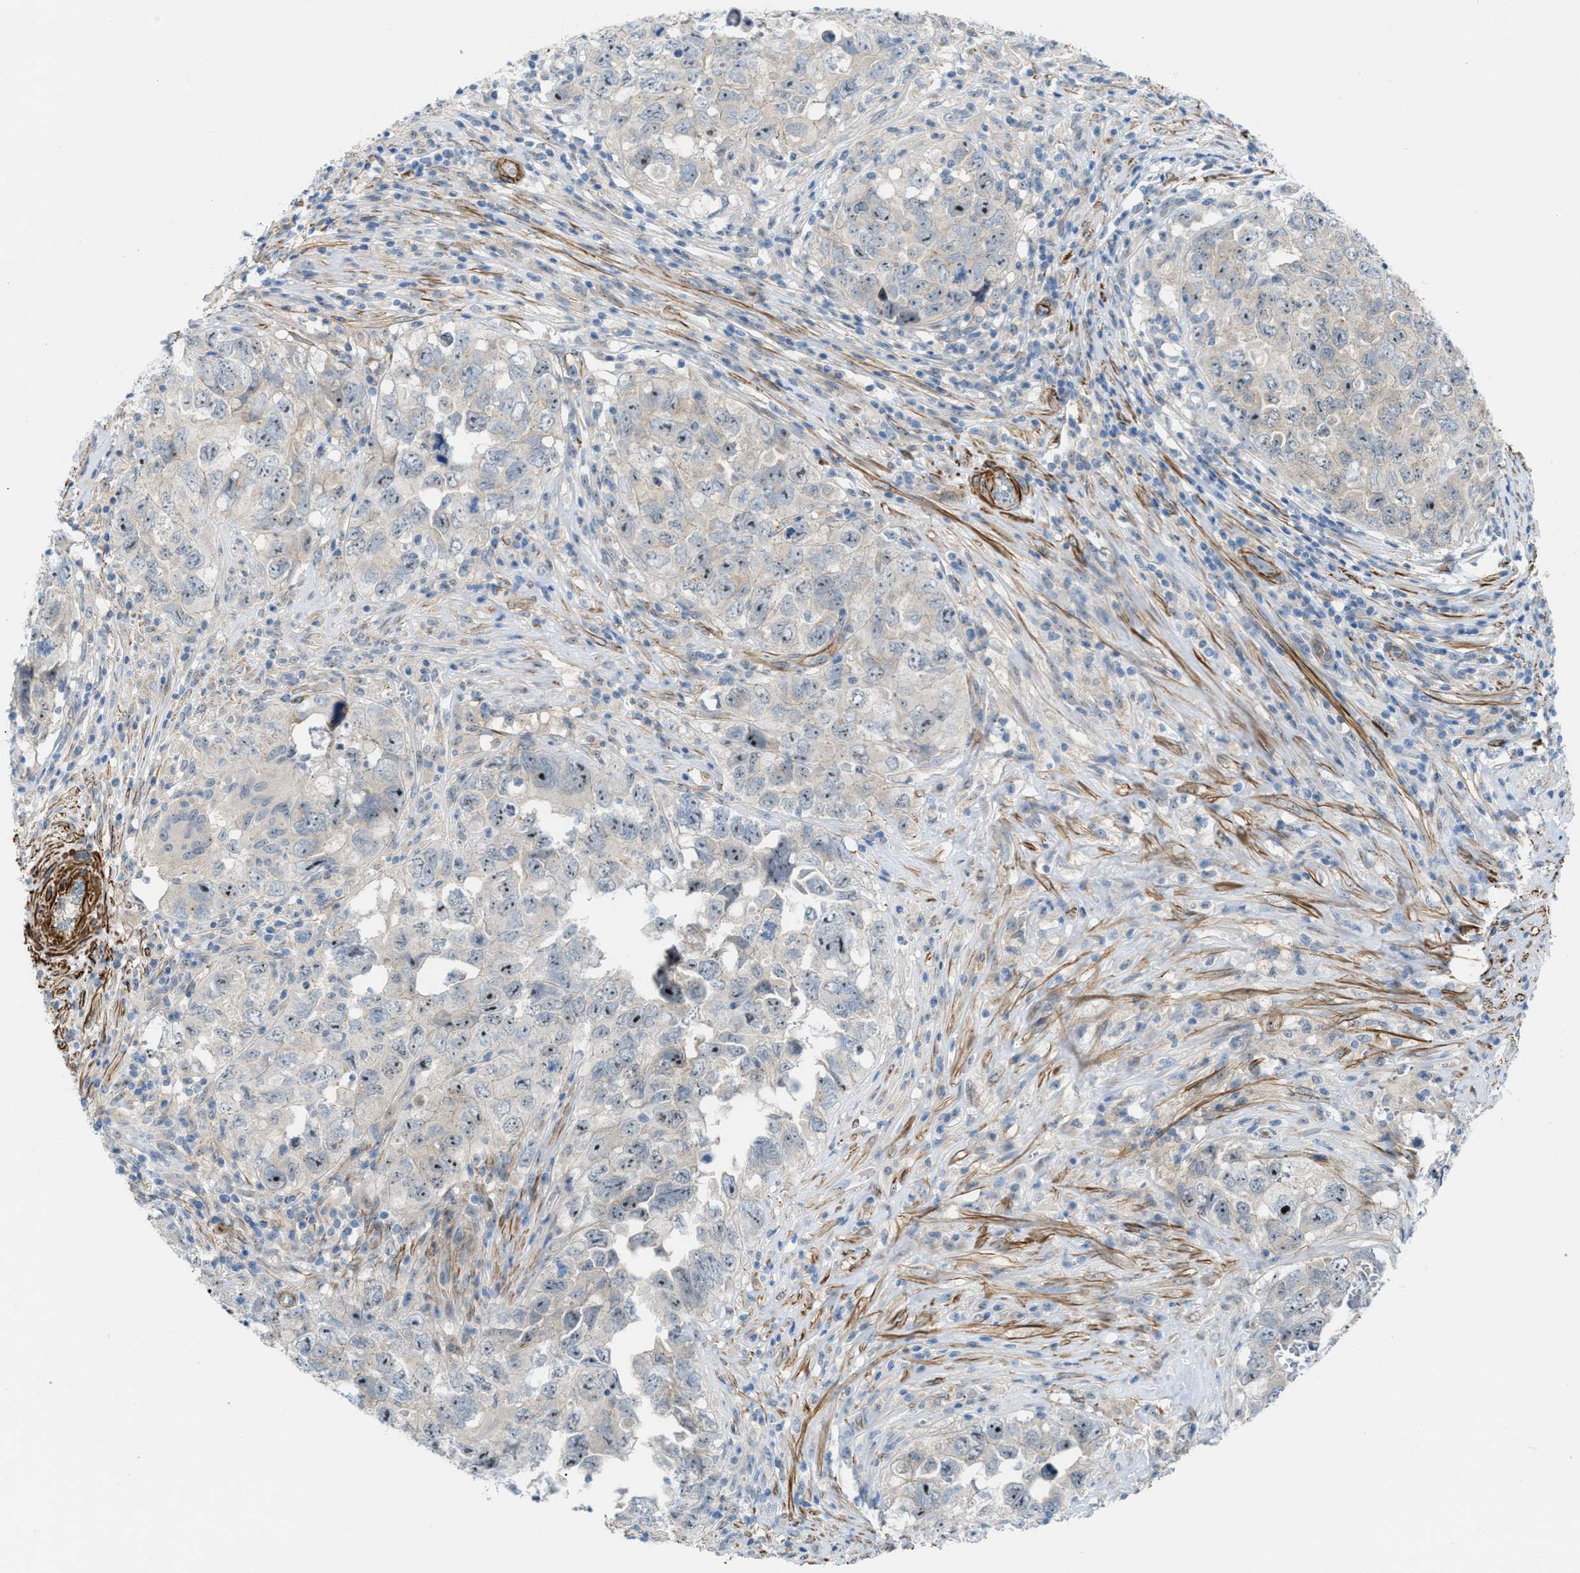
{"staining": {"intensity": "moderate", "quantity": ">75%", "location": "nuclear"}, "tissue": "testis cancer", "cell_type": "Tumor cells", "image_type": "cancer", "snomed": [{"axis": "morphology", "description": "Seminoma, NOS"}, {"axis": "morphology", "description": "Carcinoma, Embryonal, NOS"}, {"axis": "topography", "description": "Testis"}], "caption": "A medium amount of moderate nuclear expression is seen in about >75% of tumor cells in testis cancer (embryonal carcinoma) tissue.", "gene": "NQO2", "patient": {"sex": "male", "age": 43}}